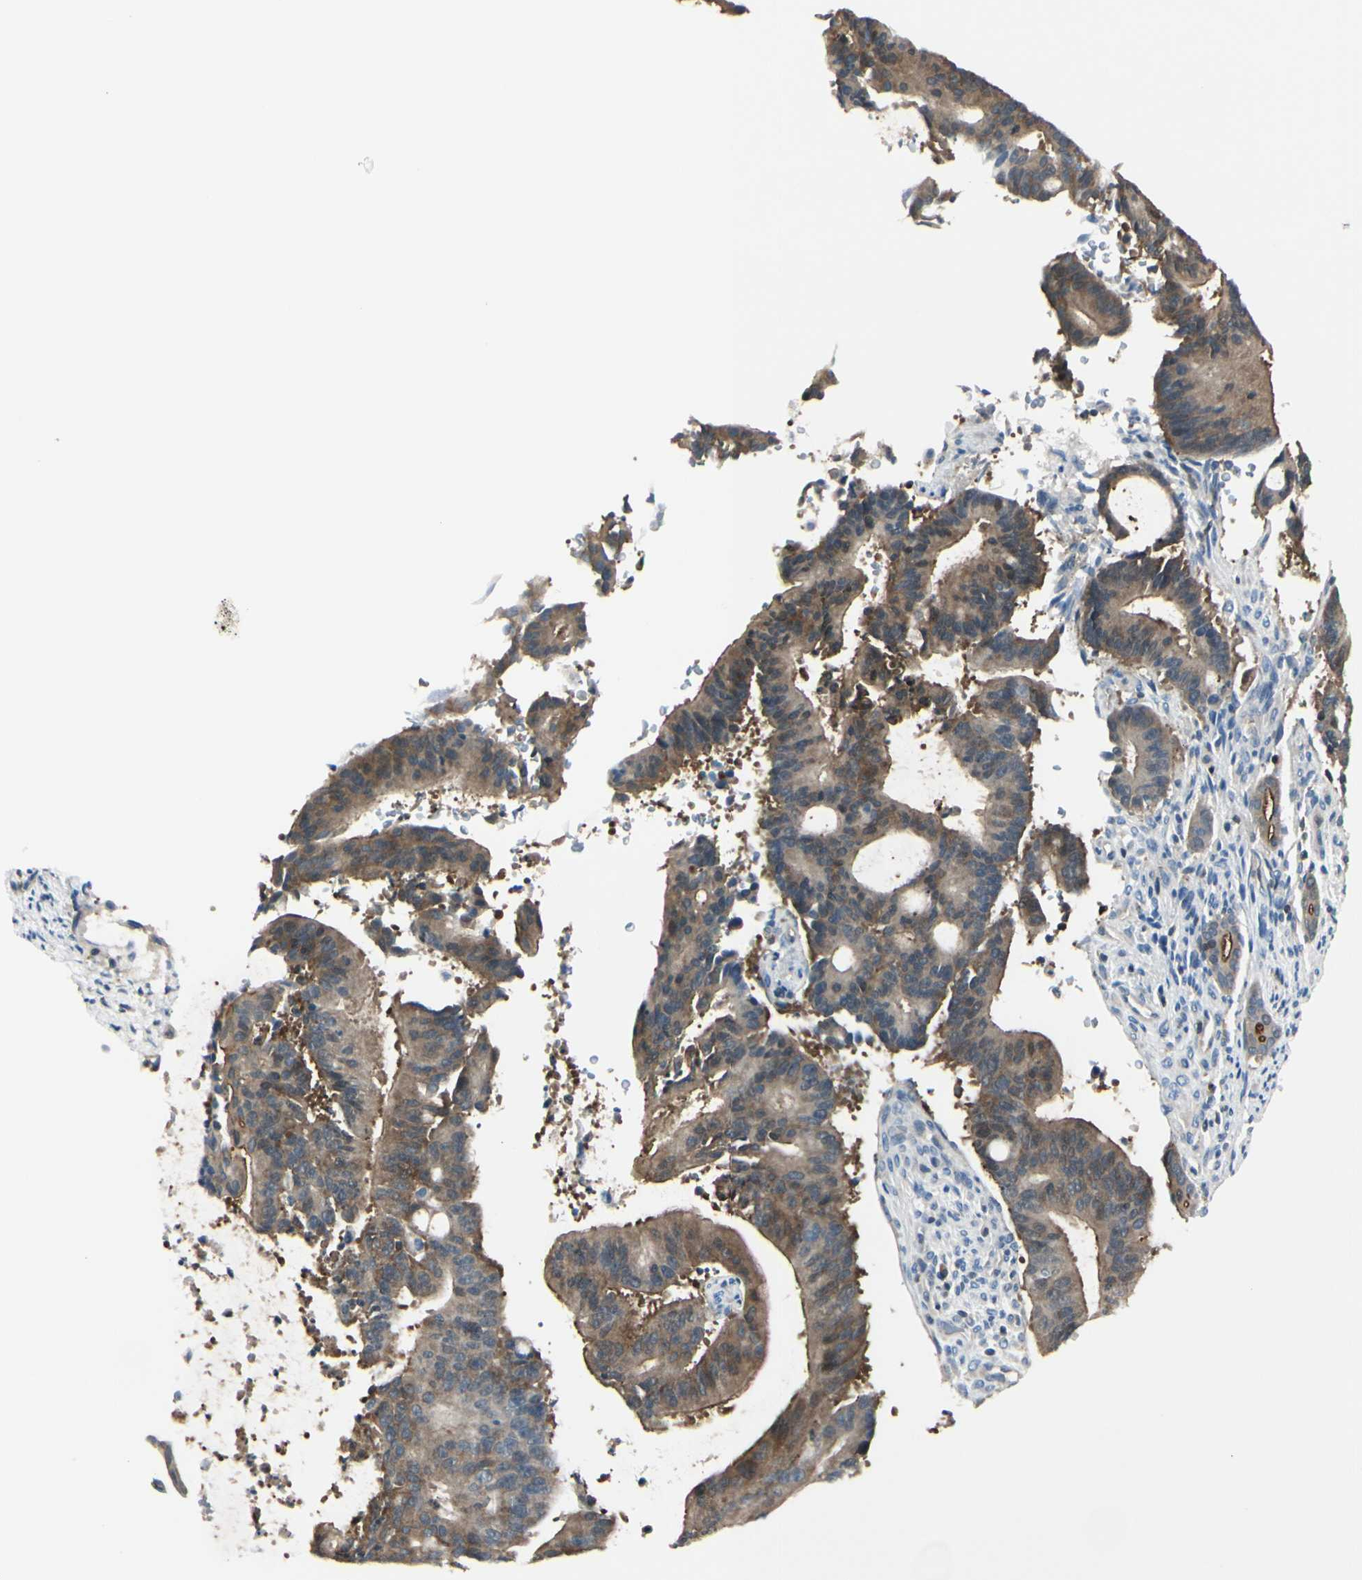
{"staining": {"intensity": "moderate", "quantity": ">75%", "location": "cytoplasmic/membranous"}, "tissue": "liver cancer", "cell_type": "Tumor cells", "image_type": "cancer", "snomed": [{"axis": "morphology", "description": "Cholangiocarcinoma"}, {"axis": "topography", "description": "Liver"}], "caption": "Cholangiocarcinoma (liver) stained for a protein shows moderate cytoplasmic/membranous positivity in tumor cells.", "gene": "SLC9A3R1", "patient": {"sex": "female", "age": 73}}